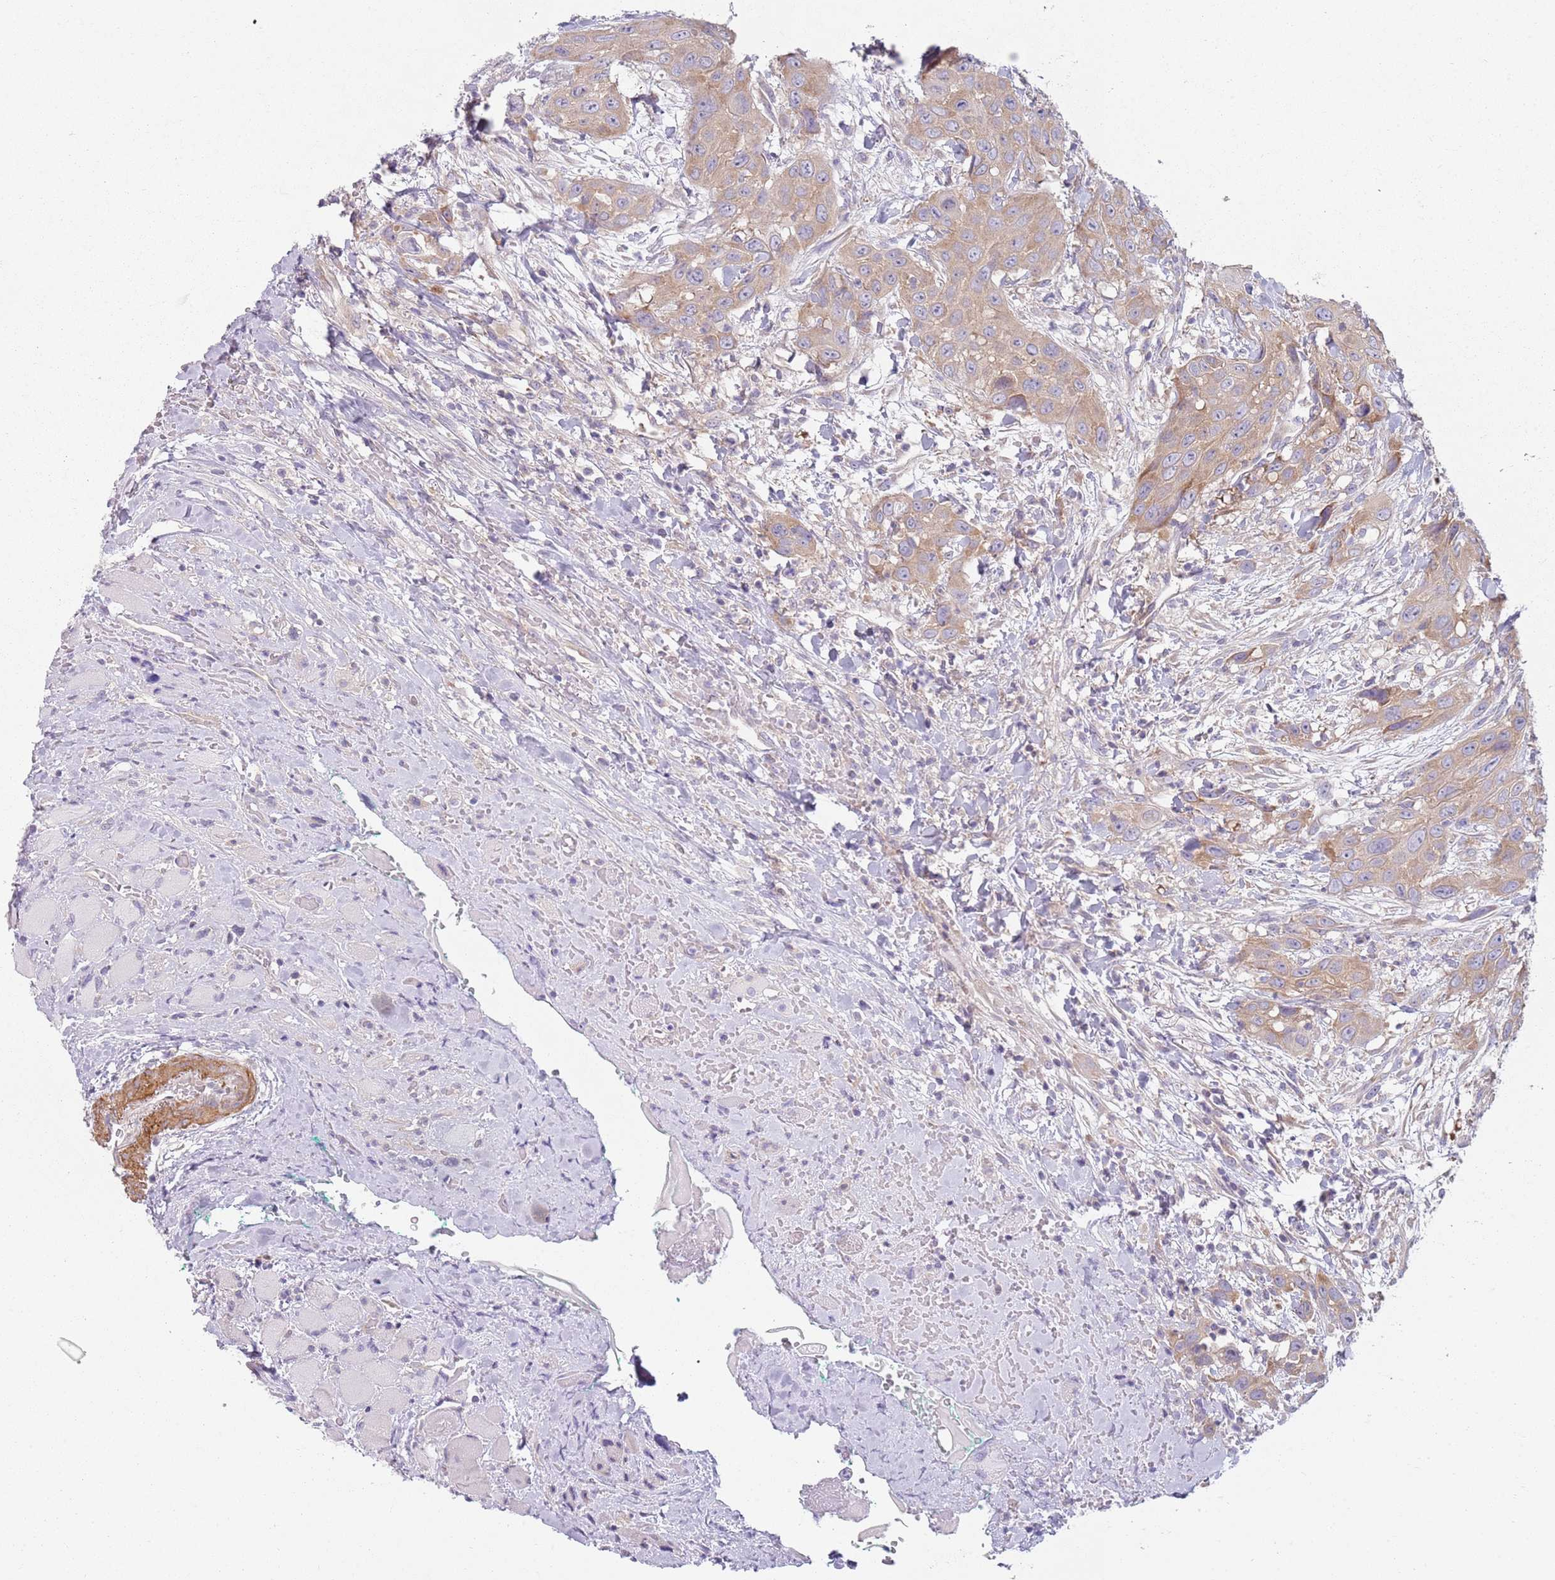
{"staining": {"intensity": "moderate", "quantity": ">75%", "location": "cytoplasmic/membranous"}, "tissue": "head and neck cancer", "cell_type": "Tumor cells", "image_type": "cancer", "snomed": [{"axis": "morphology", "description": "Squamous cell carcinoma, NOS"}, {"axis": "topography", "description": "Head-Neck"}], "caption": "This histopathology image reveals immunohistochemistry (IHC) staining of head and neck squamous cell carcinoma, with medium moderate cytoplasmic/membranous positivity in approximately >75% of tumor cells.", "gene": "SLC26A6", "patient": {"sex": "male", "age": 81}}